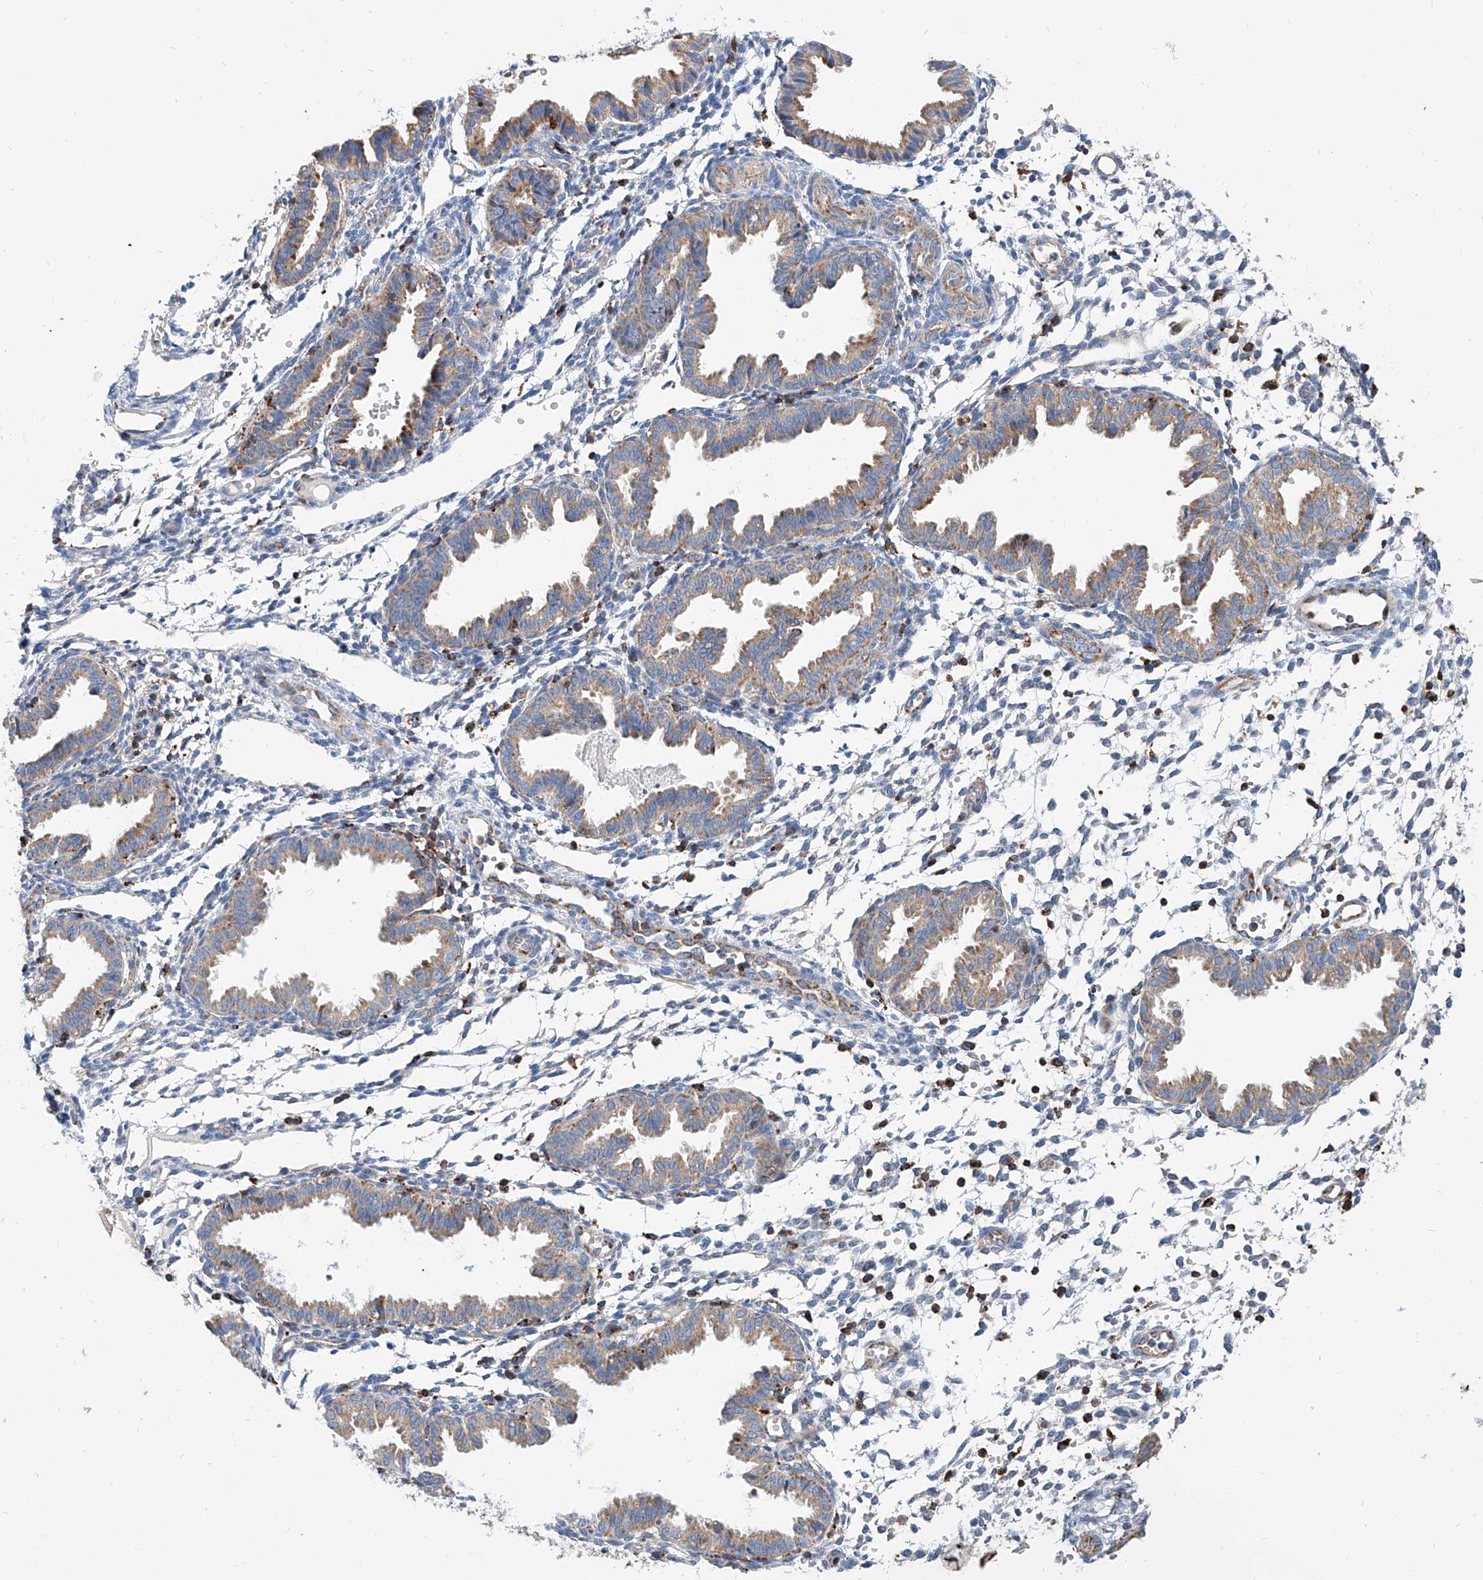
{"staining": {"intensity": "weak", "quantity": "25%-75%", "location": "cytoplasmic/membranous"}, "tissue": "endometrium", "cell_type": "Cells in endometrial stroma", "image_type": "normal", "snomed": [{"axis": "morphology", "description": "Normal tissue, NOS"}, {"axis": "topography", "description": "Endometrium"}], "caption": "High-magnification brightfield microscopy of normal endometrium stained with DAB (3,3'-diaminobenzidine) (brown) and counterstained with hematoxylin (blue). cells in endometrial stroma exhibit weak cytoplasmic/membranous expression is seen in about25%-75% of cells. (DAB (3,3'-diaminobenzidine) IHC with brightfield microscopy, high magnification).", "gene": "CPNE5", "patient": {"sex": "female", "age": 33}}